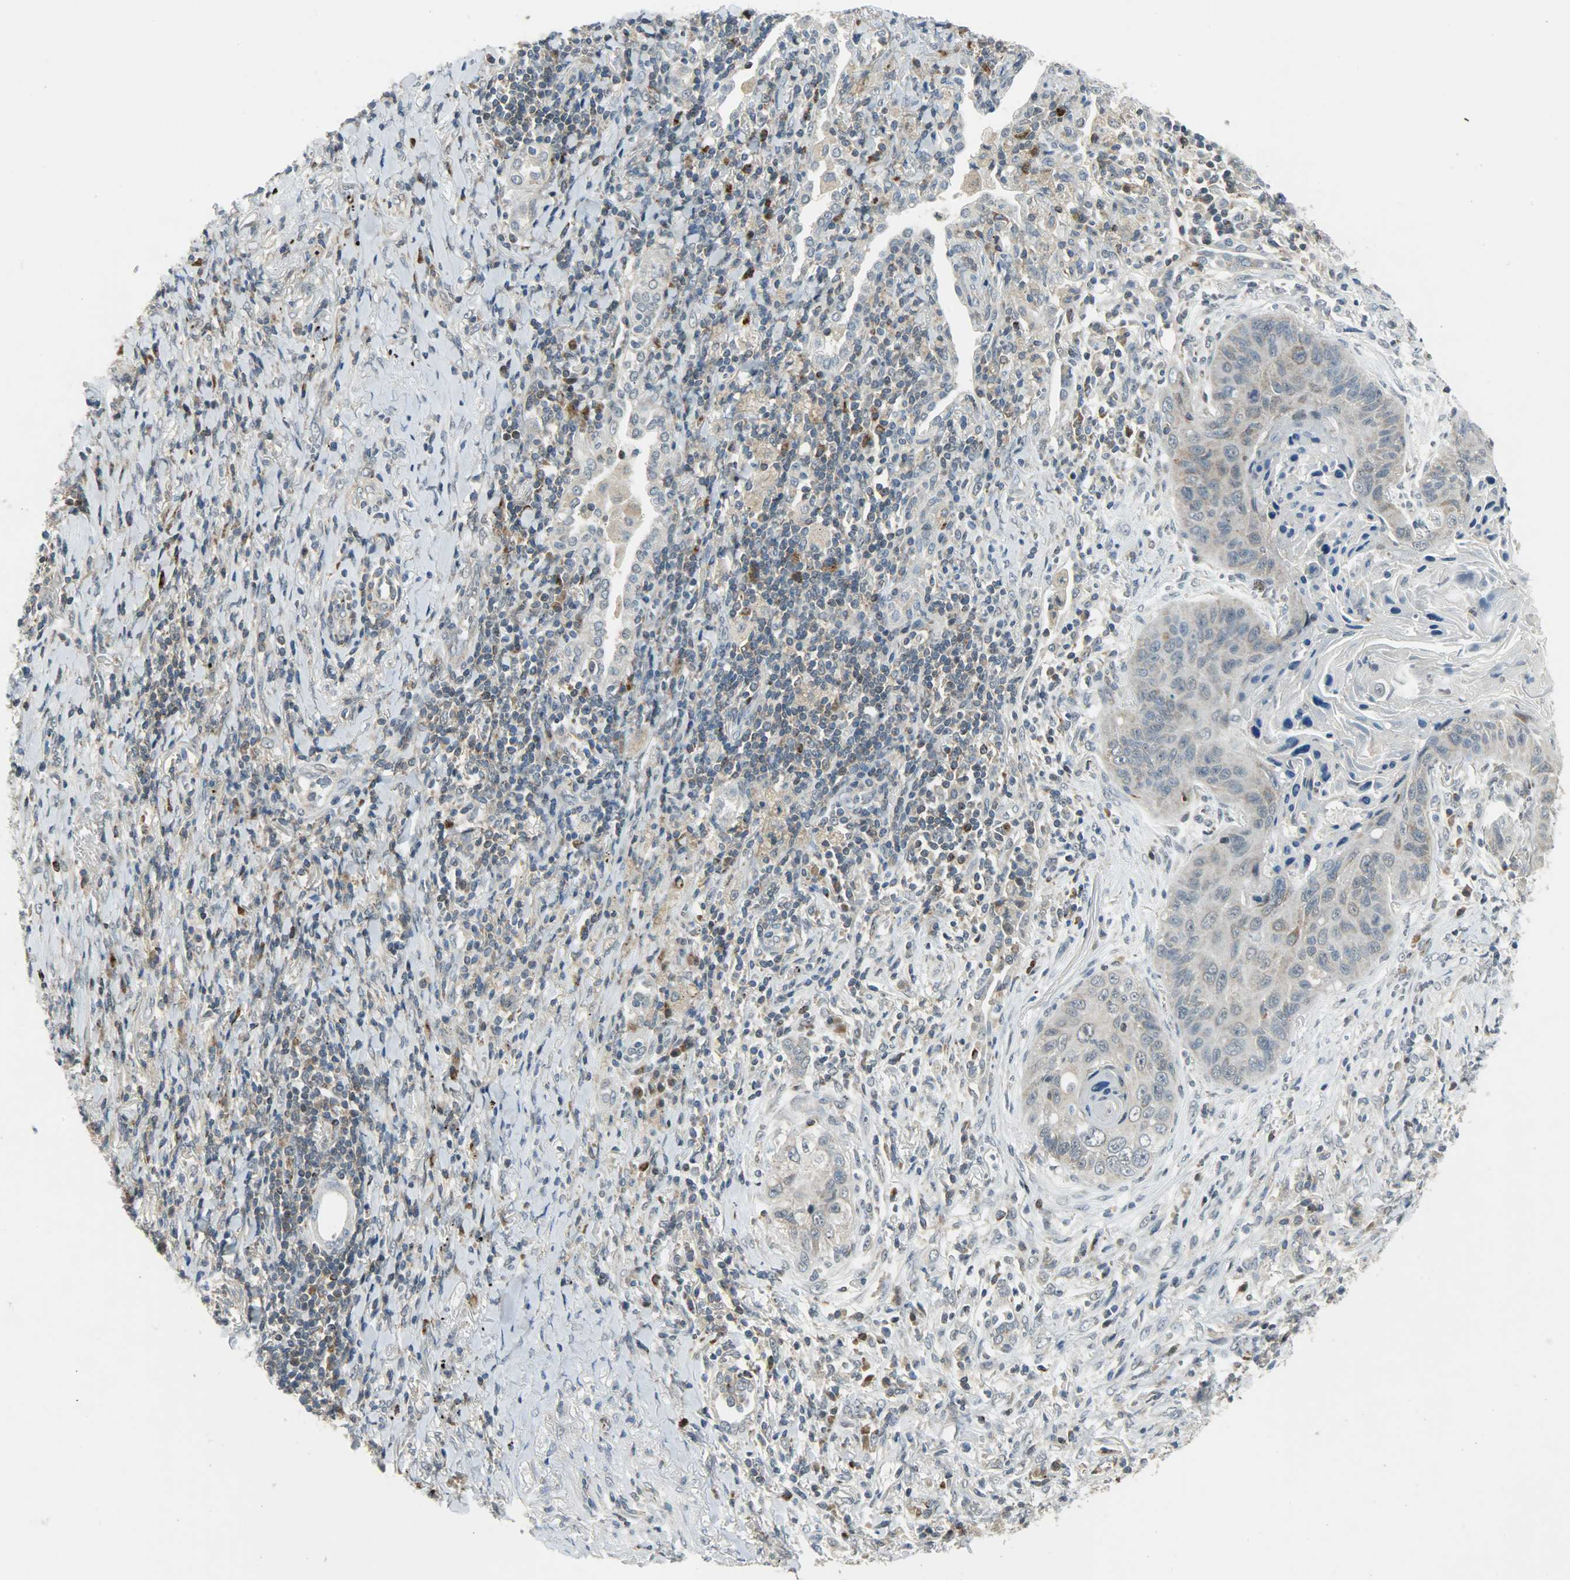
{"staining": {"intensity": "weak", "quantity": "25%-75%", "location": "cytoplasmic/membranous"}, "tissue": "lung cancer", "cell_type": "Tumor cells", "image_type": "cancer", "snomed": [{"axis": "morphology", "description": "Squamous cell carcinoma, NOS"}, {"axis": "topography", "description": "Lung"}], "caption": "Lung cancer was stained to show a protein in brown. There is low levels of weak cytoplasmic/membranous staining in about 25%-75% of tumor cells.", "gene": "IL15", "patient": {"sex": "female", "age": 67}}